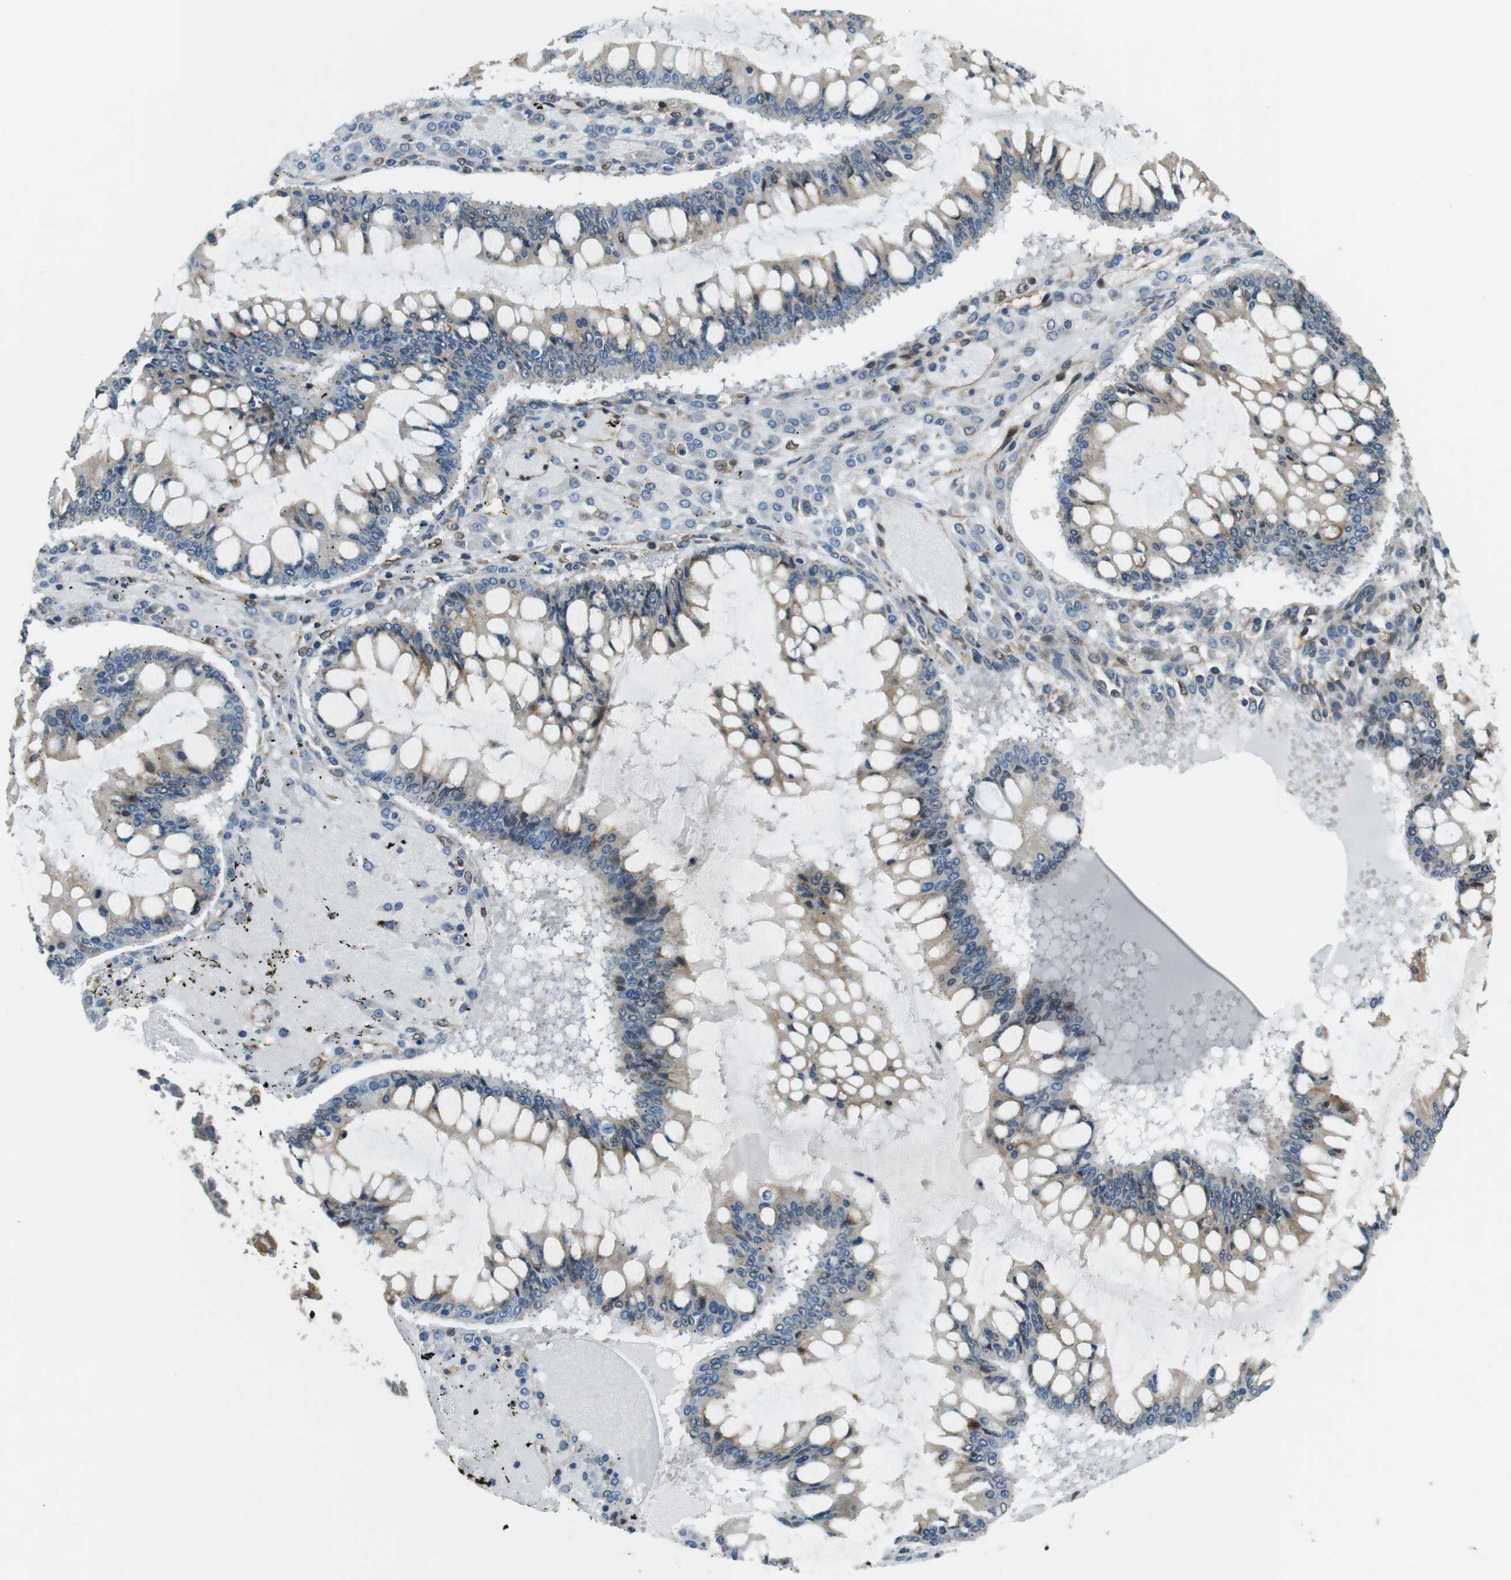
{"staining": {"intensity": "weak", "quantity": "<25%", "location": "cytoplasmic/membranous"}, "tissue": "ovarian cancer", "cell_type": "Tumor cells", "image_type": "cancer", "snomed": [{"axis": "morphology", "description": "Cystadenocarcinoma, mucinous, NOS"}, {"axis": "topography", "description": "Ovary"}], "caption": "The immunohistochemistry (IHC) micrograph has no significant staining in tumor cells of ovarian mucinous cystadenocarcinoma tissue.", "gene": "PALD1", "patient": {"sex": "female", "age": 73}}